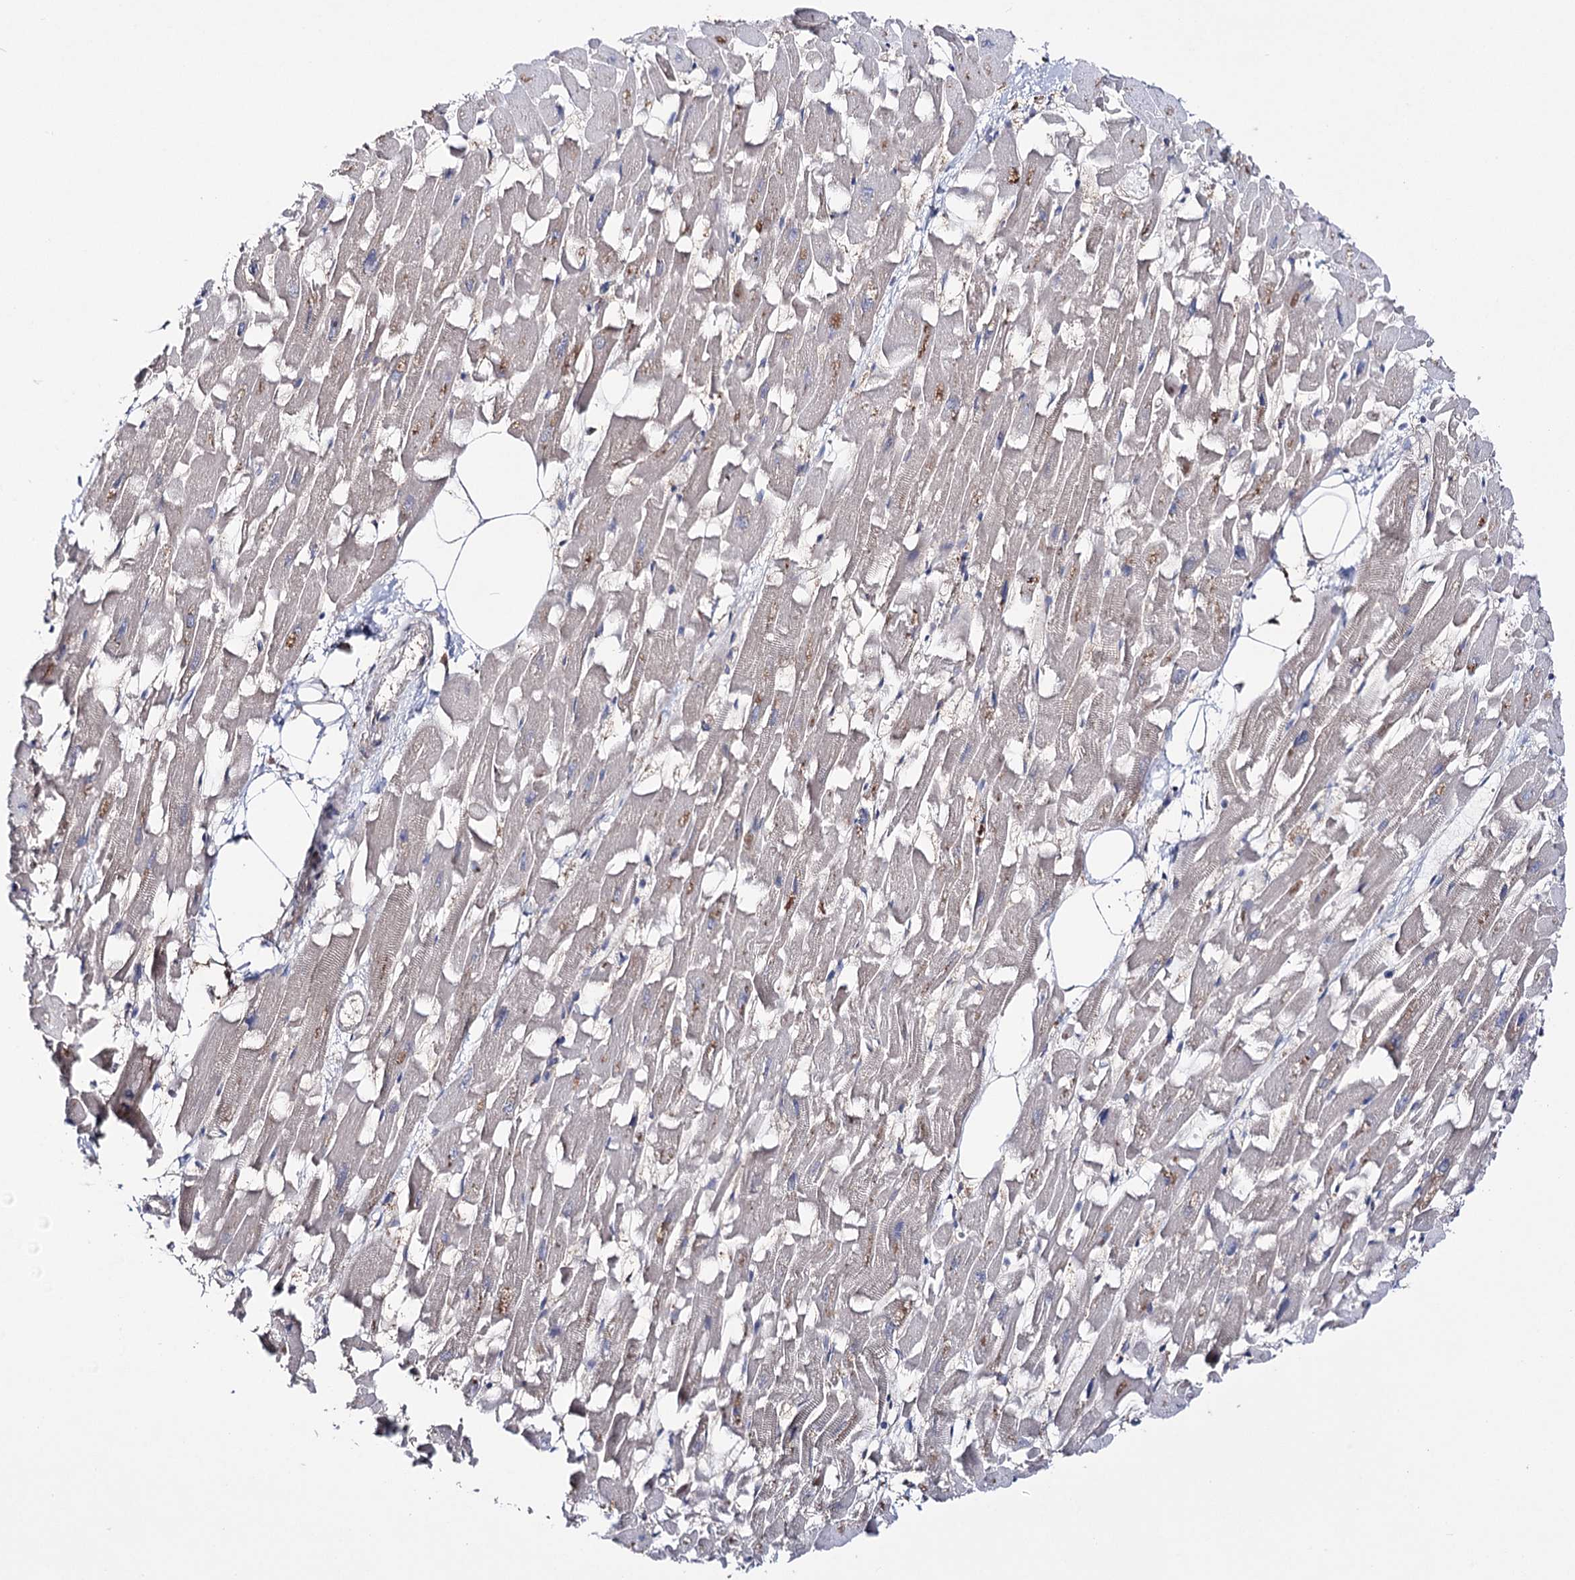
{"staining": {"intensity": "moderate", "quantity": "<25%", "location": "cytoplasmic/membranous"}, "tissue": "heart muscle", "cell_type": "Cardiomyocytes", "image_type": "normal", "snomed": [{"axis": "morphology", "description": "Normal tissue, NOS"}, {"axis": "topography", "description": "Heart"}], "caption": "Immunohistochemical staining of normal heart muscle shows moderate cytoplasmic/membranous protein staining in approximately <25% of cardiomyocytes. (DAB = brown stain, brightfield microscopy at high magnification).", "gene": "PTER", "patient": {"sex": "female", "age": 64}}